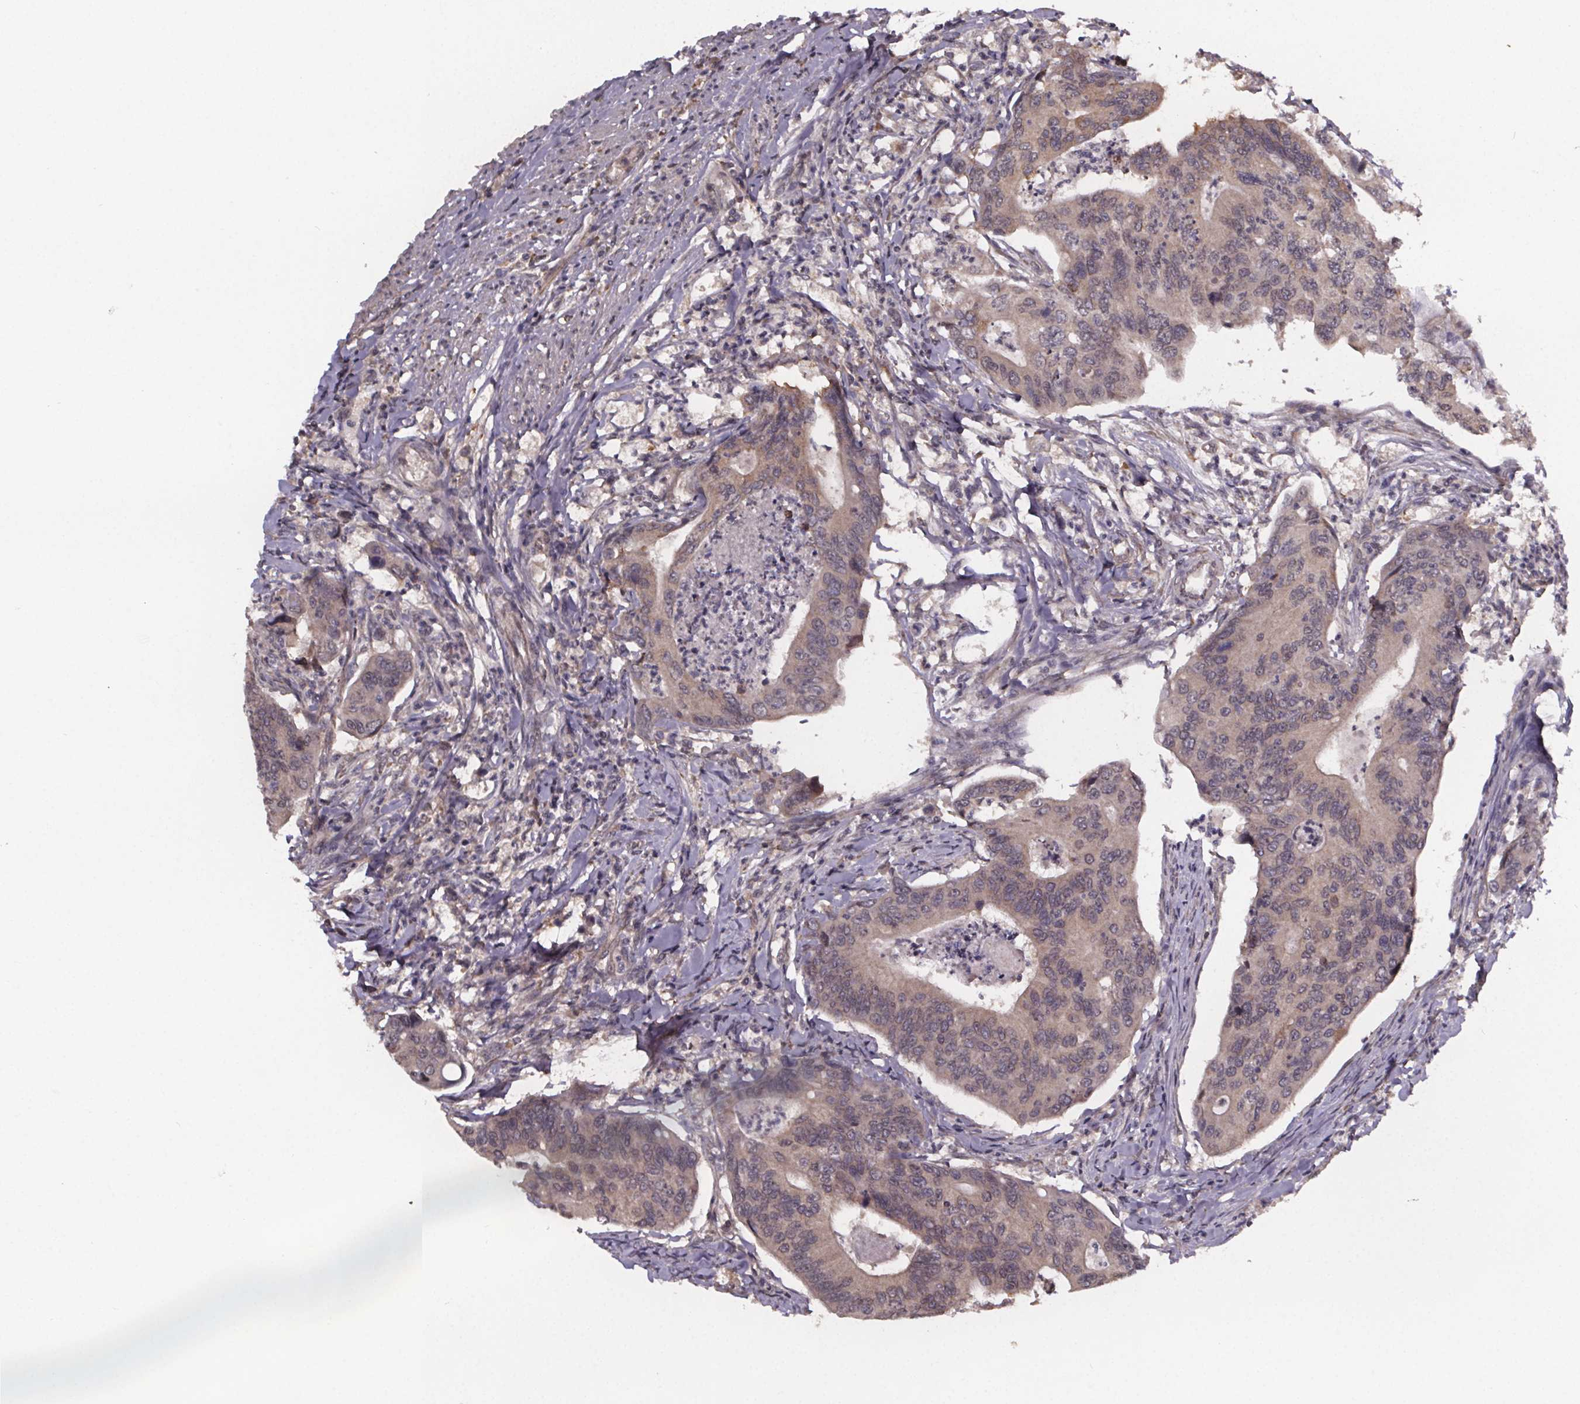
{"staining": {"intensity": "weak", "quantity": ">75%", "location": "cytoplasmic/membranous"}, "tissue": "colorectal cancer", "cell_type": "Tumor cells", "image_type": "cancer", "snomed": [{"axis": "morphology", "description": "Adenocarcinoma, NOS"}, {"axis": "topography", "description": "Colon"}], "caption": "Immunohistochemistry (IHC) of human adenocarcinoma (colorectal) displays low levels of weak cytoplasmic/membranous staining in about >75% of tumor cells.", "gene": "SAT1", "patient": {"sex": "female", "age": 67}}